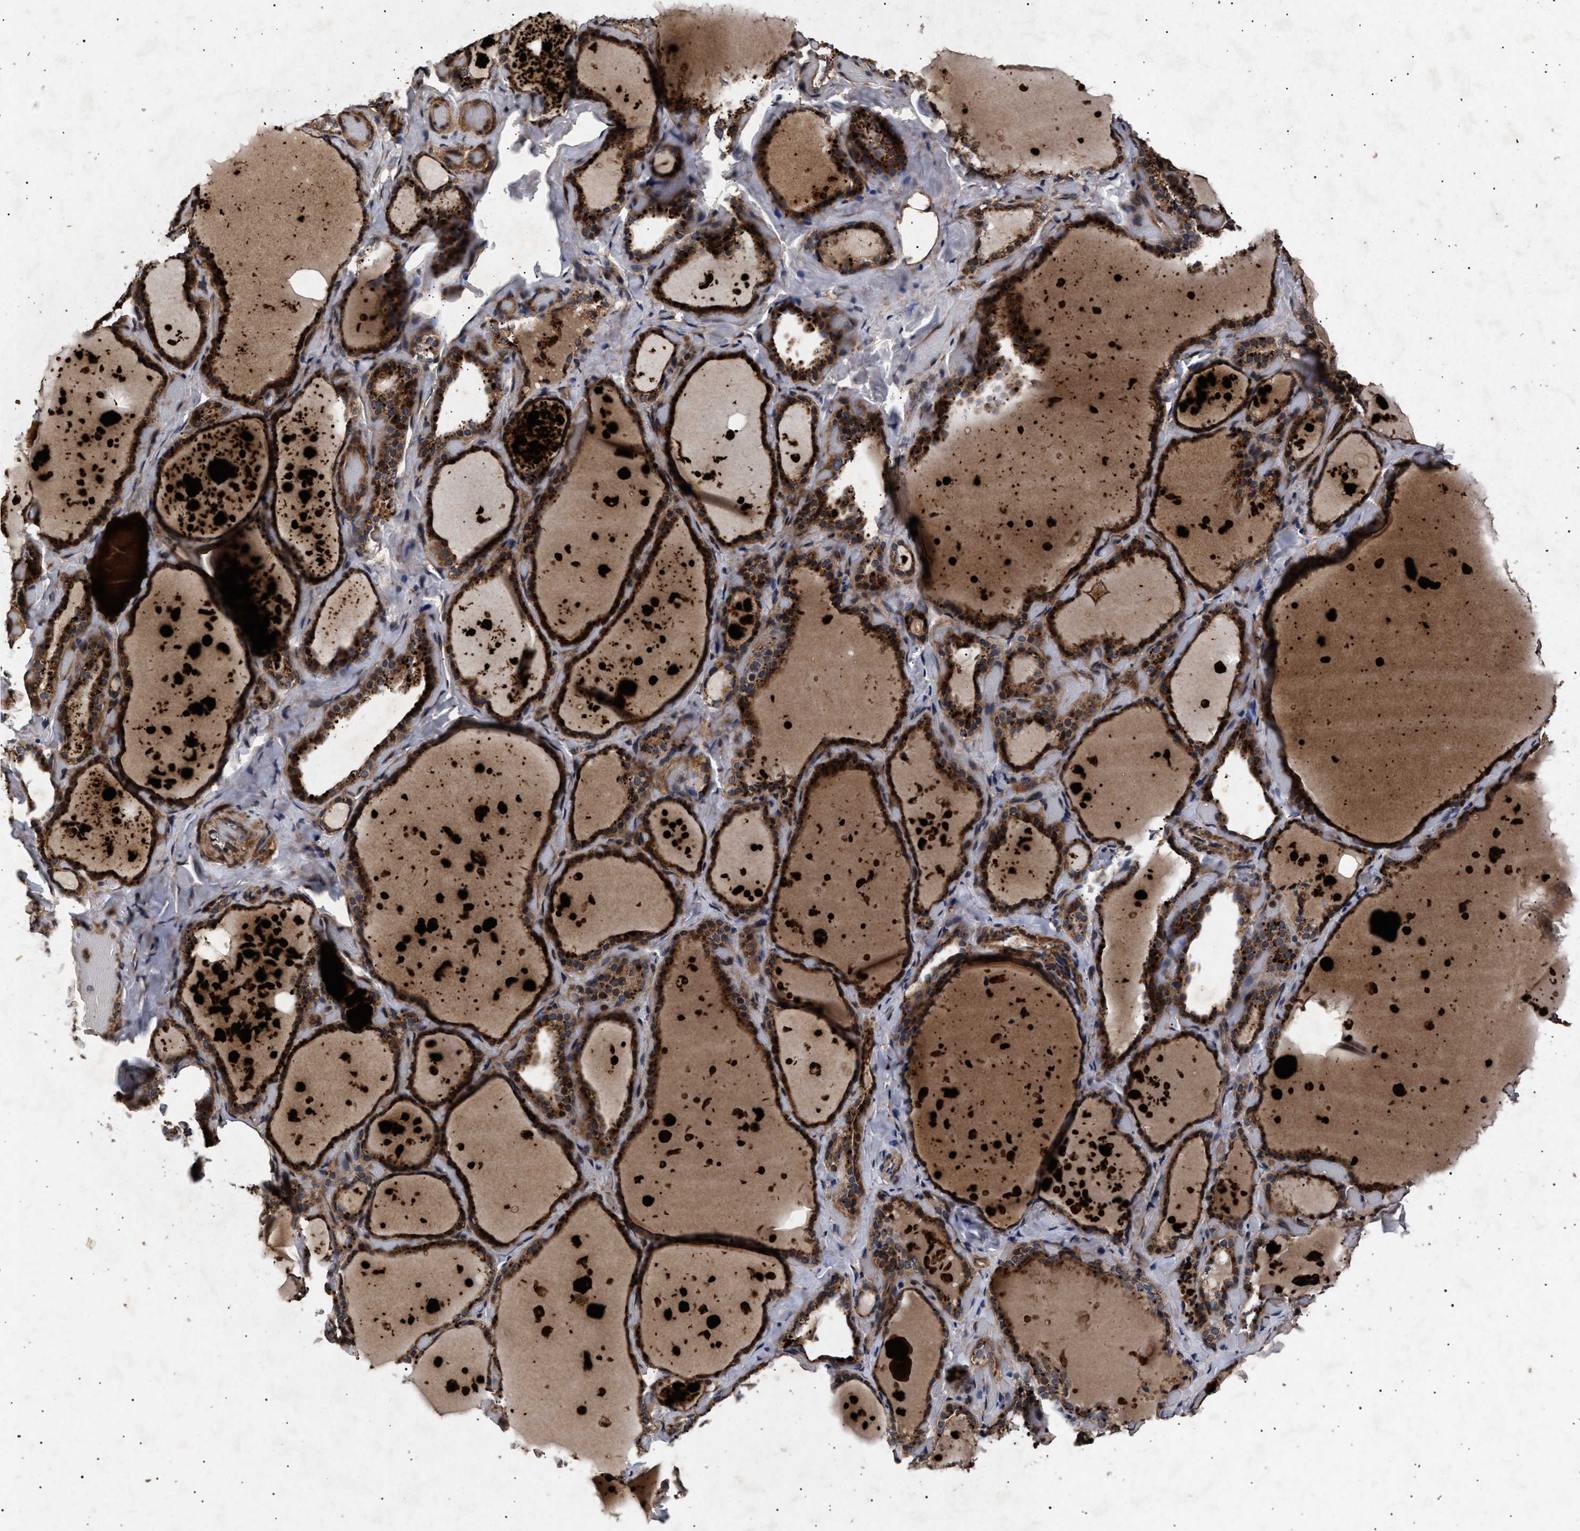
{"staining": {"intensity": "strong", "quantity": ">75%", "location": "cytoplasmic/membranous"}, "tissue": "thyroid gland", "cell_type": "Glandular cells", "image_type": "normal", "snomed": [{"axis": "morphology", "description": "Normal tissue, NOS"}, {"axis": "topography", "description": "Thyroid gland"}], "caption": "Strong cytoplasmic/membranous expression is appreciated in about >75% of glandular cells in normal thyroid gland. (Stains: DAB (3,3'-diaminobenzidine) in brown, nuclei in blue, Microscopy: brightfield microscopy at high magnification).", "gene": "ITGB5", "patient": {"sex": "female", "age": 44}}